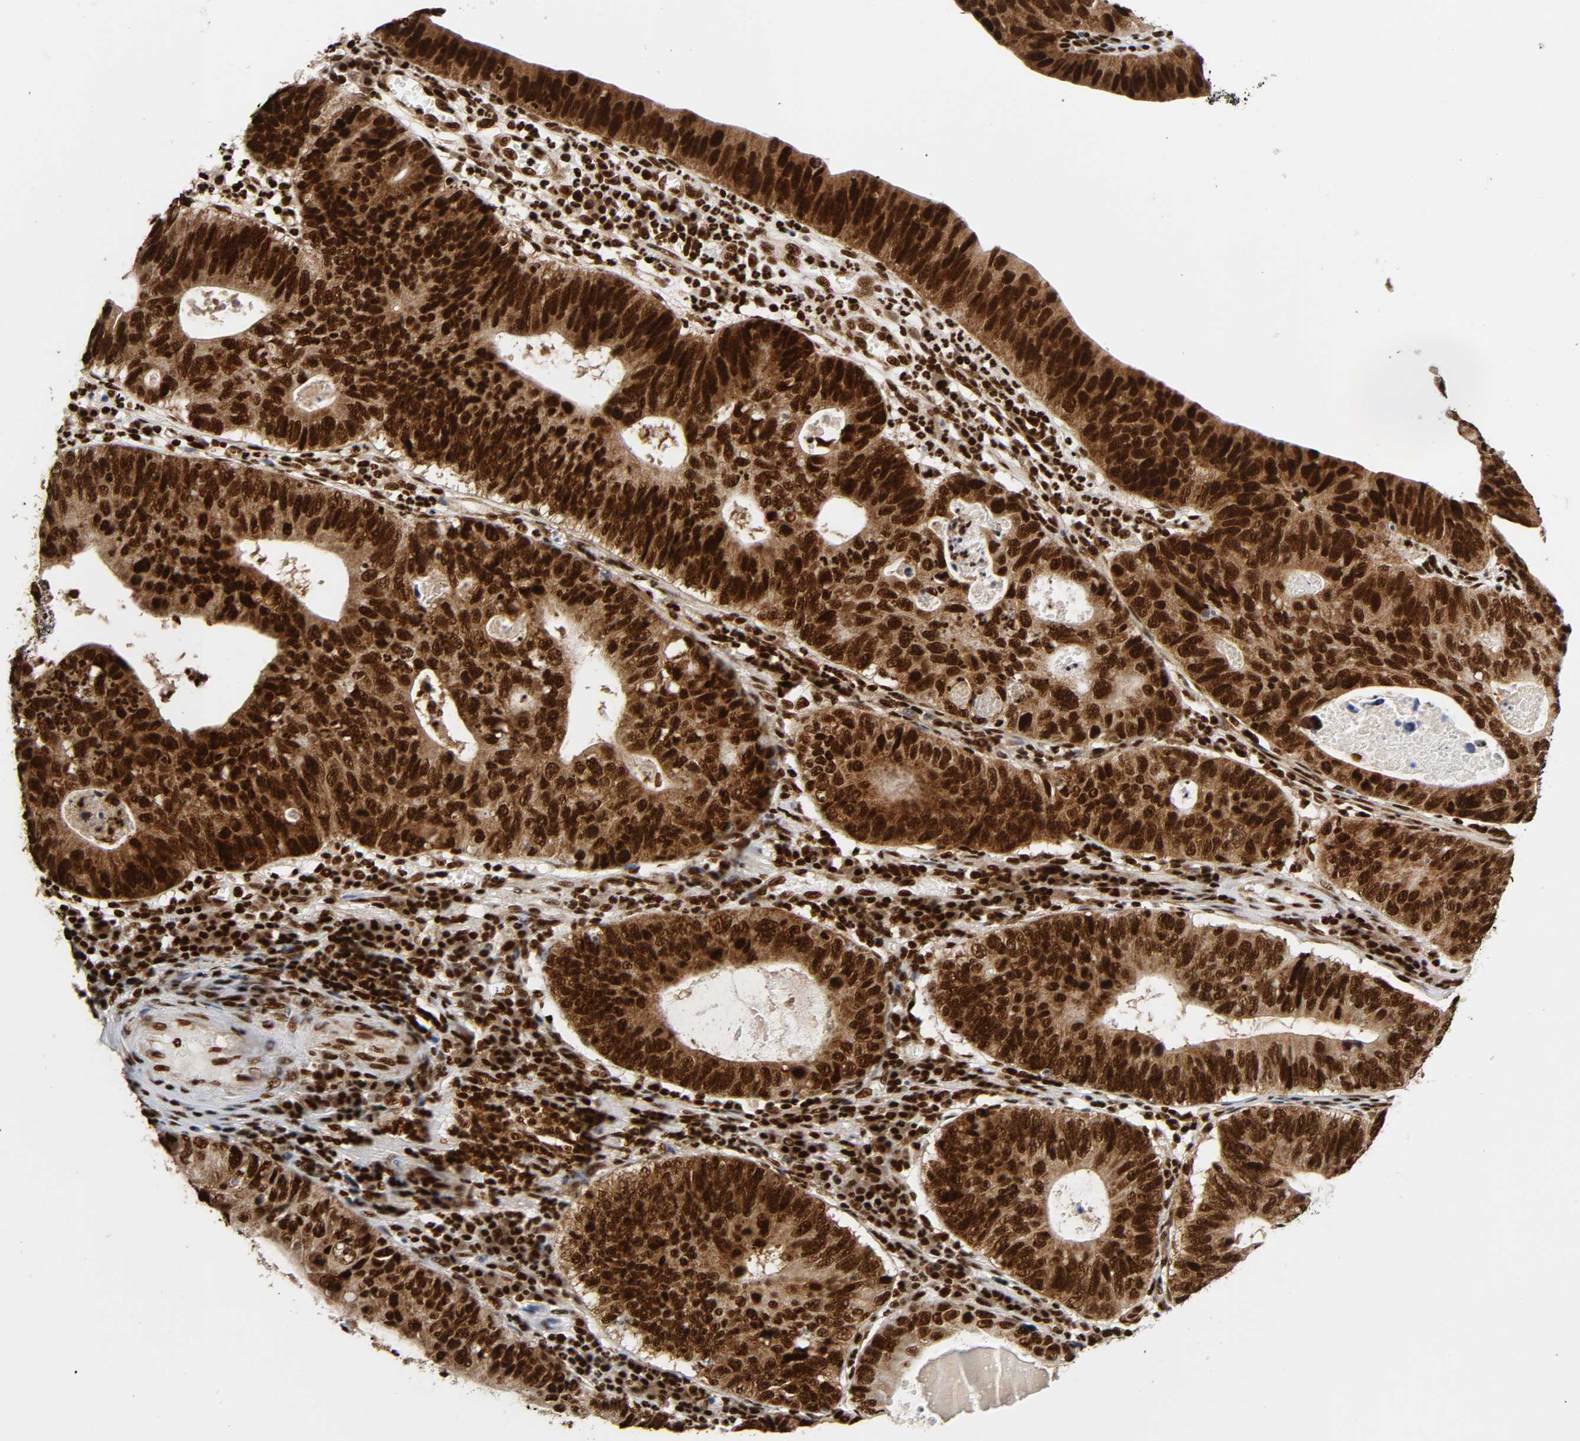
{"staining": {"intensity": "strong", "quantity": ">75%", "location": "cytoplasmic/membranous,nuclear"}, "tissue": "stomach cancer", "cell_type": "Tumor cells", "image_type": "cancer", "snomed": [{"axis": "morphology", "description": "Adenocarcinoma, NOS"}, {"axis": "topography", "description": "Stomach"}], "caption": "DAB immunohistochemical staining of human adenocarcinoma (stomach) shows strong cytoplasmic/membranous and nuclear protein staining in approximately >75% of tumor cells.", "gene": "NFYB", "patient": {"sex": "male", "age": 59}}